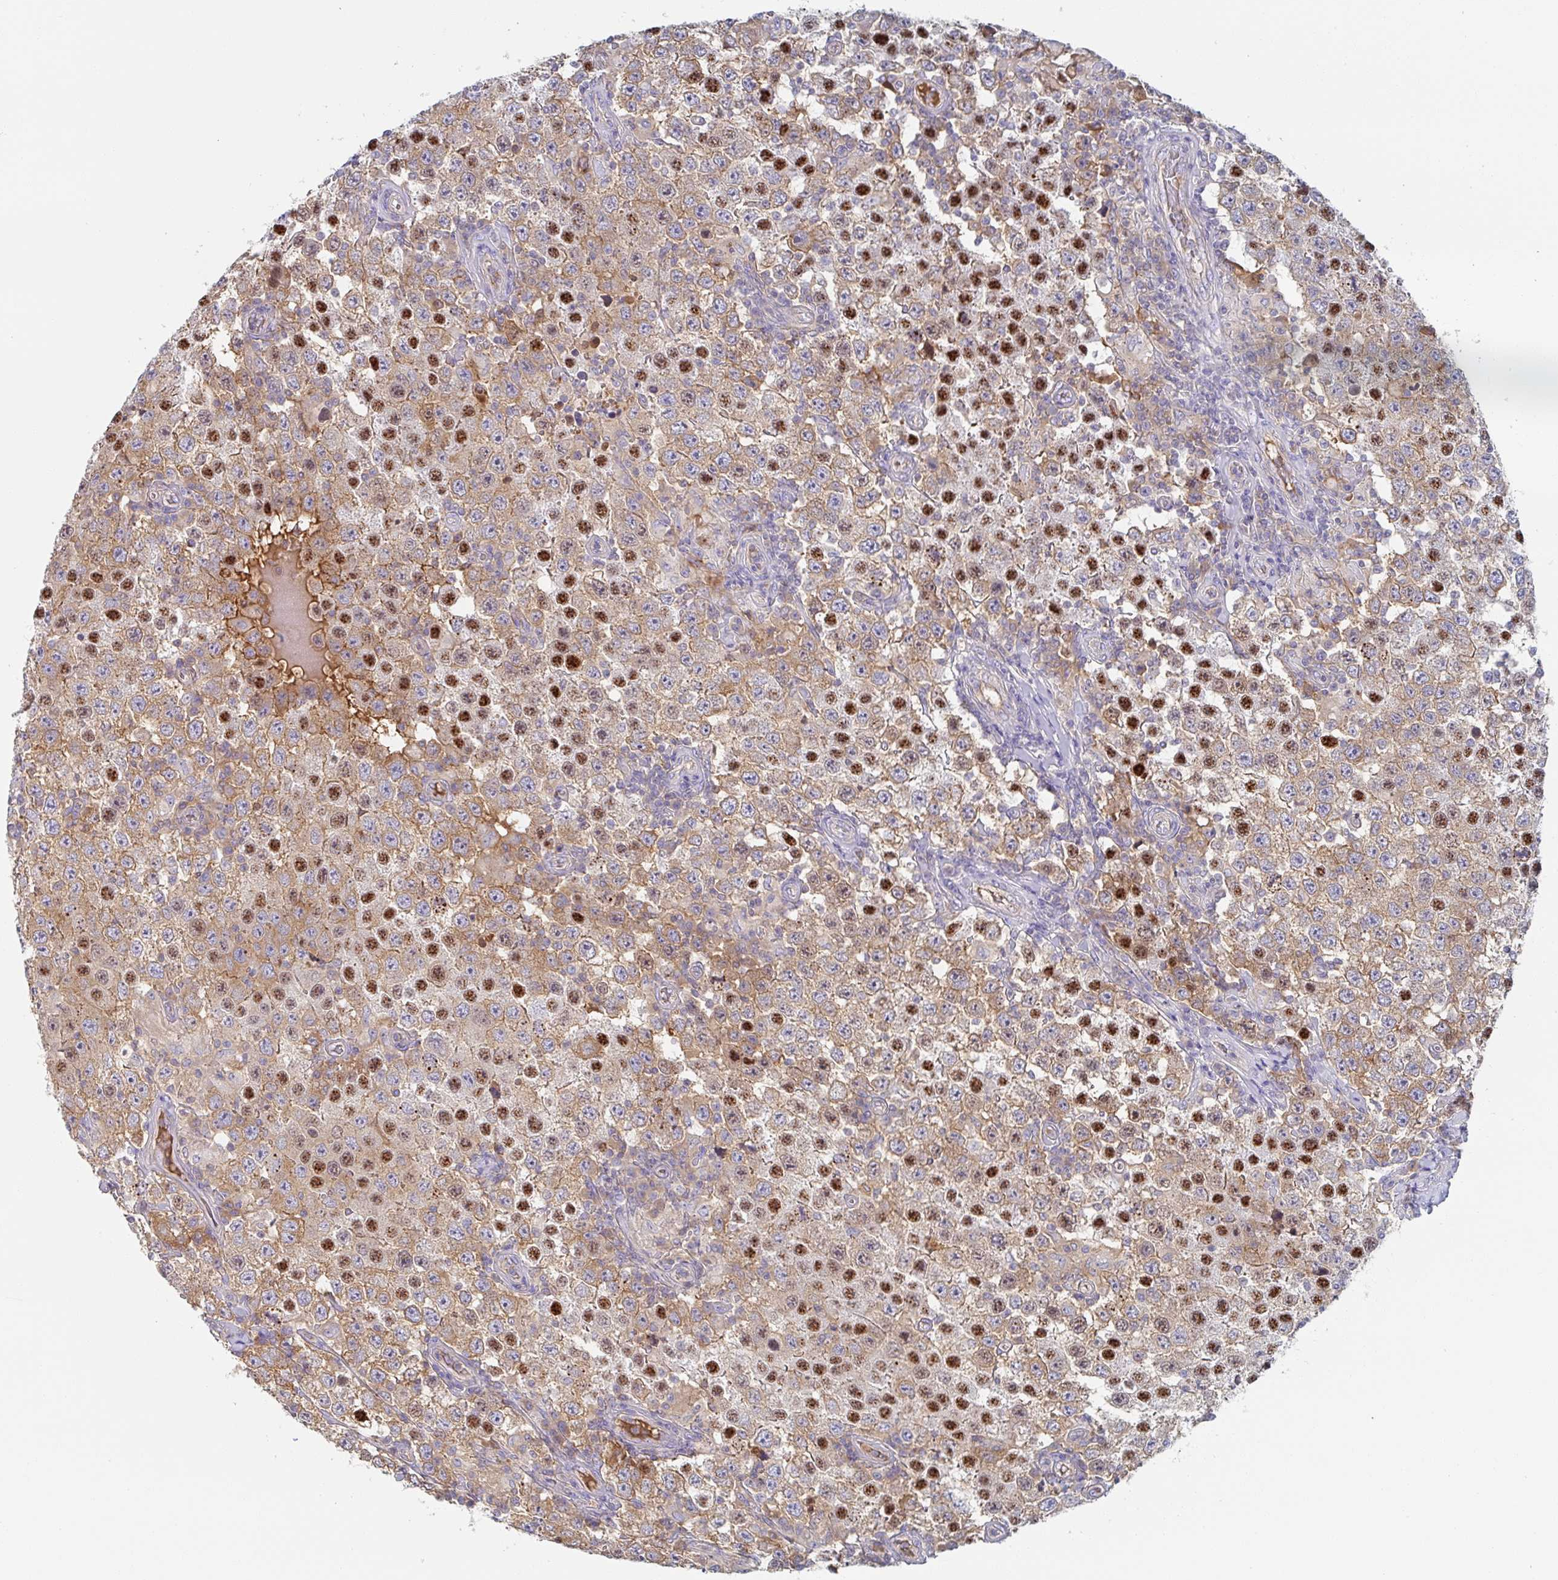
{"staining": {"intensity": "strong", "quantity": "<25%", "location": "nuclear"}, "tissue": "testis cancer", "cell_type": "Tumor cells", "image_type": "cancer", "snomed": [{"axis": "morphology", "description": "Normal tissue, NOS"}, {"axis": "morphology", "description": "Urothelial carcinoma, High grade"}, {"axis": "morphology", "description": "Seminoma, NOS"}, {"axis": "morphology", "description": "Carcinoma, Embryonal, NOS"}, {"axis": "topography", "description": "Urinary bladder"}, {"axis": "topography", "description": "Testis"}], "caption": "High-power microscopy captured an IHC photomicrograph of urothelial carcinoma (high-grade) (testis), revealing strong nuclear expression in about <25% of tumor cells. The protein is stained brown, and the nuclei are stained in blue (DAB (3,3'-diaminobenzidine) IHC with brightfield microscopy, high magnification).", "gene": "AMPD2", "patient": {"sex": "male", "age": 41}}